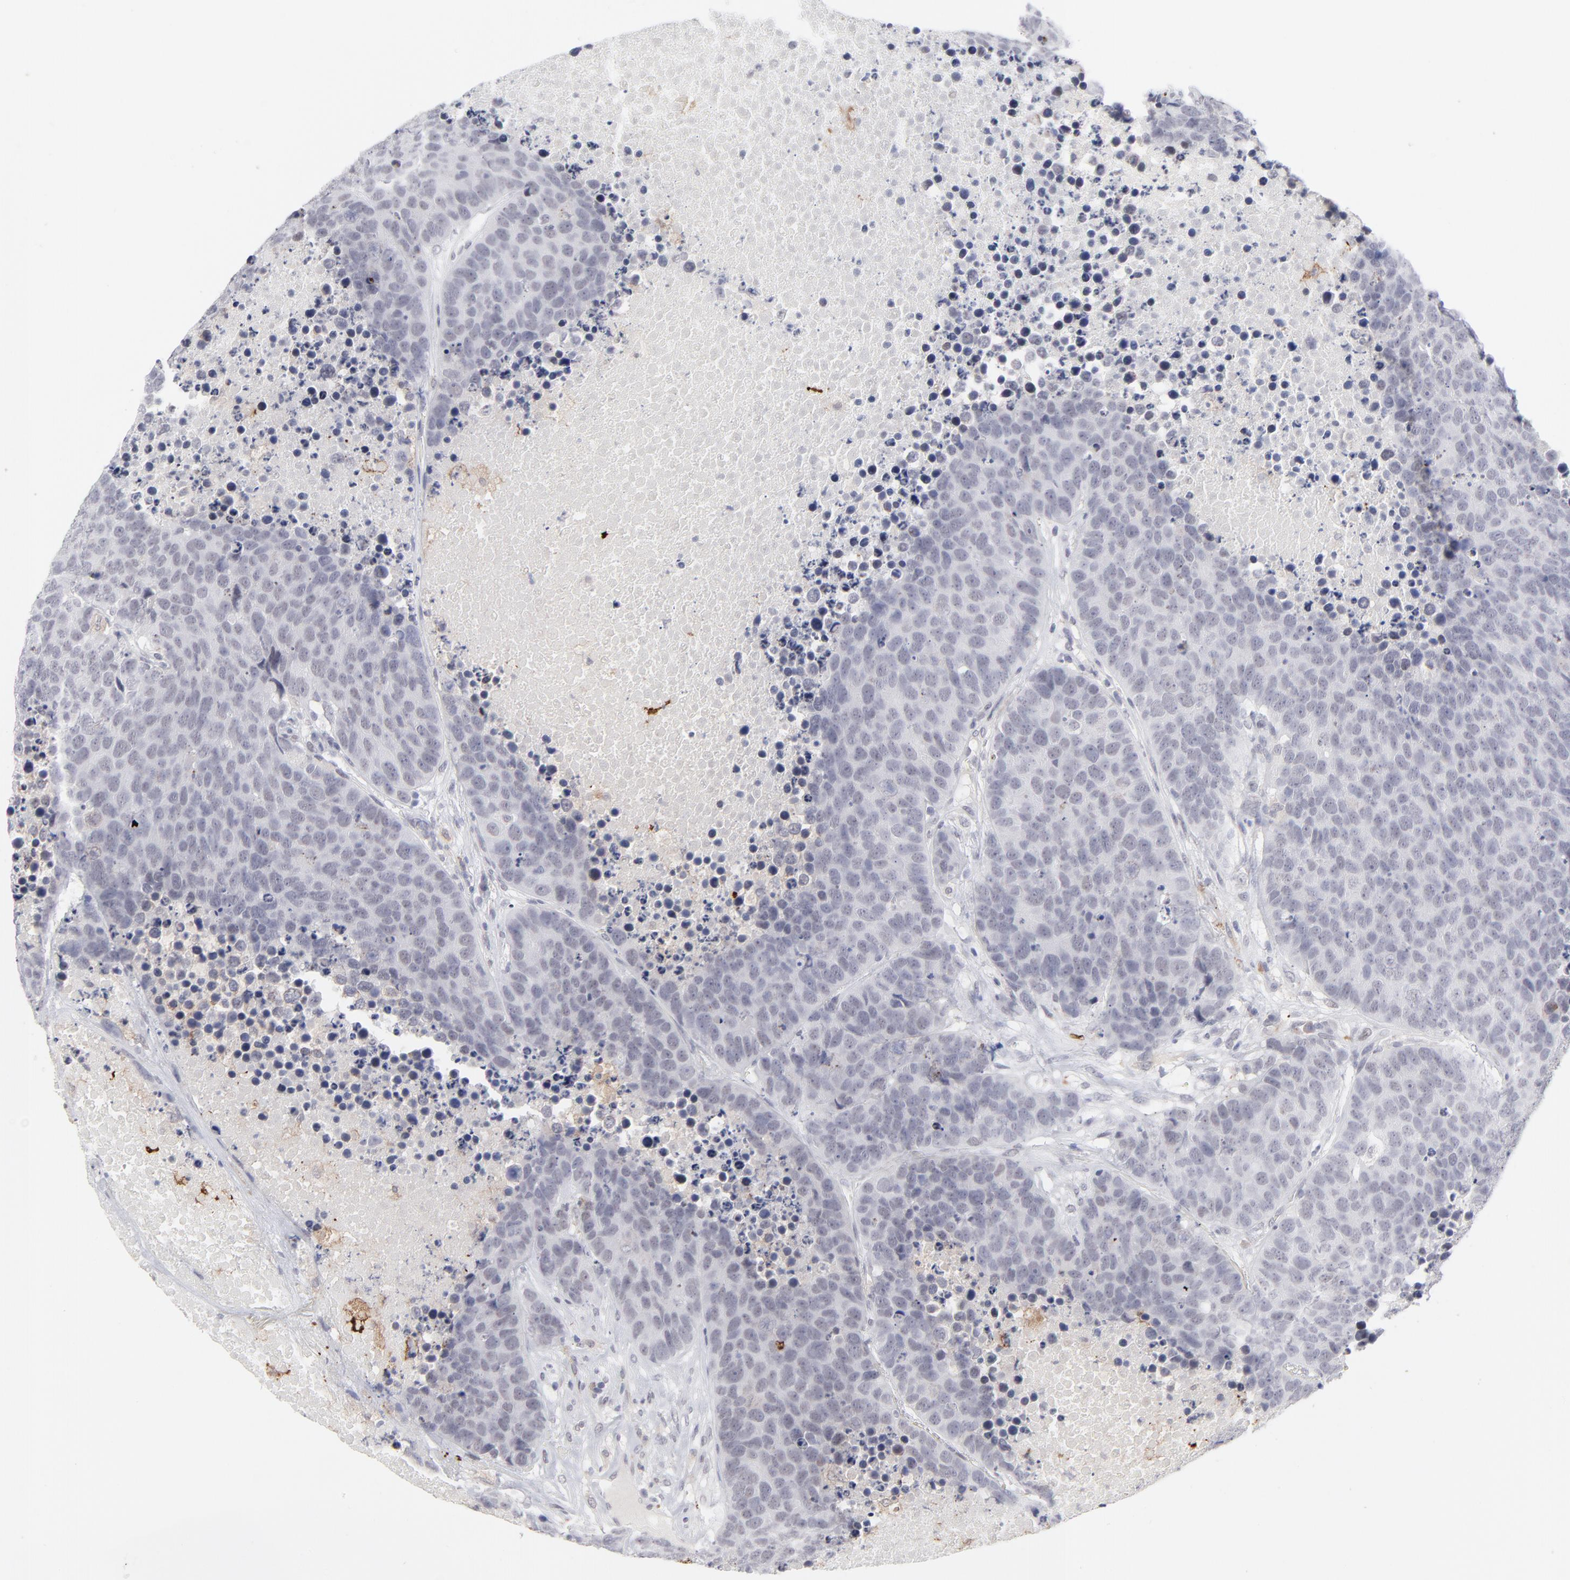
{"staining": {"intensity": "negative", "quantity": "none", "location": "none"}, "tissue": "carcinoid", "cell_type": "Tumor cells", "image_type": "cancer", "snomed": [{"axis": "morphology", "description": "Carcinoid, malignant, NOS"}, {"axis": "topography", "description": "Lung"}], "caption": "DAB immunohistochemical staining of human carcinoid demonstrates no significant staining in tumor cells.", "gene": "CCR2", "patient": {"sex": "male", "age": 60}}